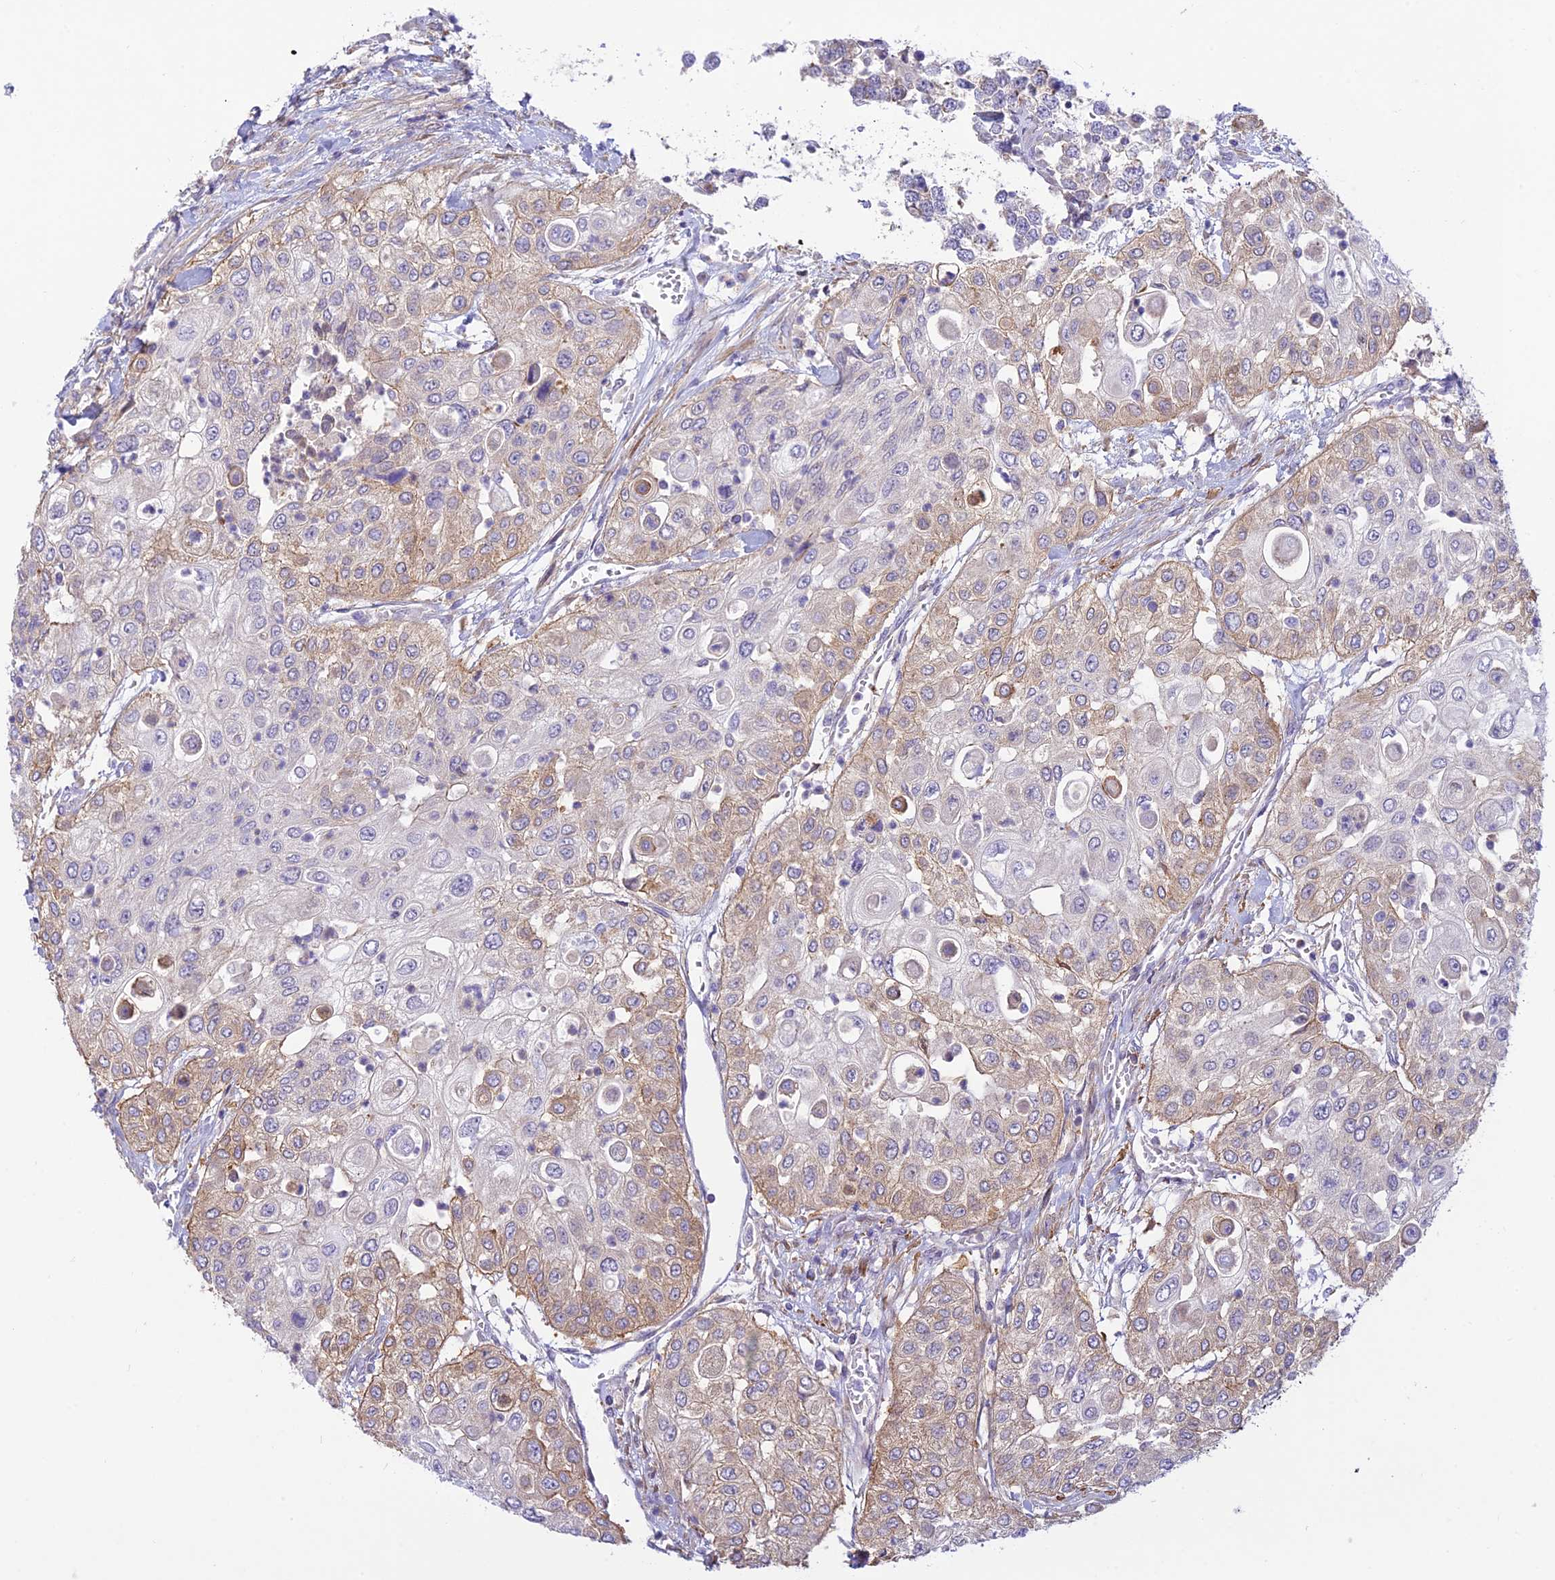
{"staining": {"intensity": "weak", "quantity": "<25%", "location": "cytoplasmic/membranous"}, "tissue": "urothelial cancer", "cell_type": "Tumor cells", "image_type": "cancer", "snomed": [{"axis": "morphology", "description": "Urothelial carcinoma, High grade"}, {"axis": "topography", "description": "Urinary bladder"}], "caption": "Tumor cells show no significant protein expression in urothelial cancer. (DAB immunohistochemistry visualized using brightfield microscopy, high magnification).", "gene": "FBXW4", "patient": {"sex": "female", "age": 79}}